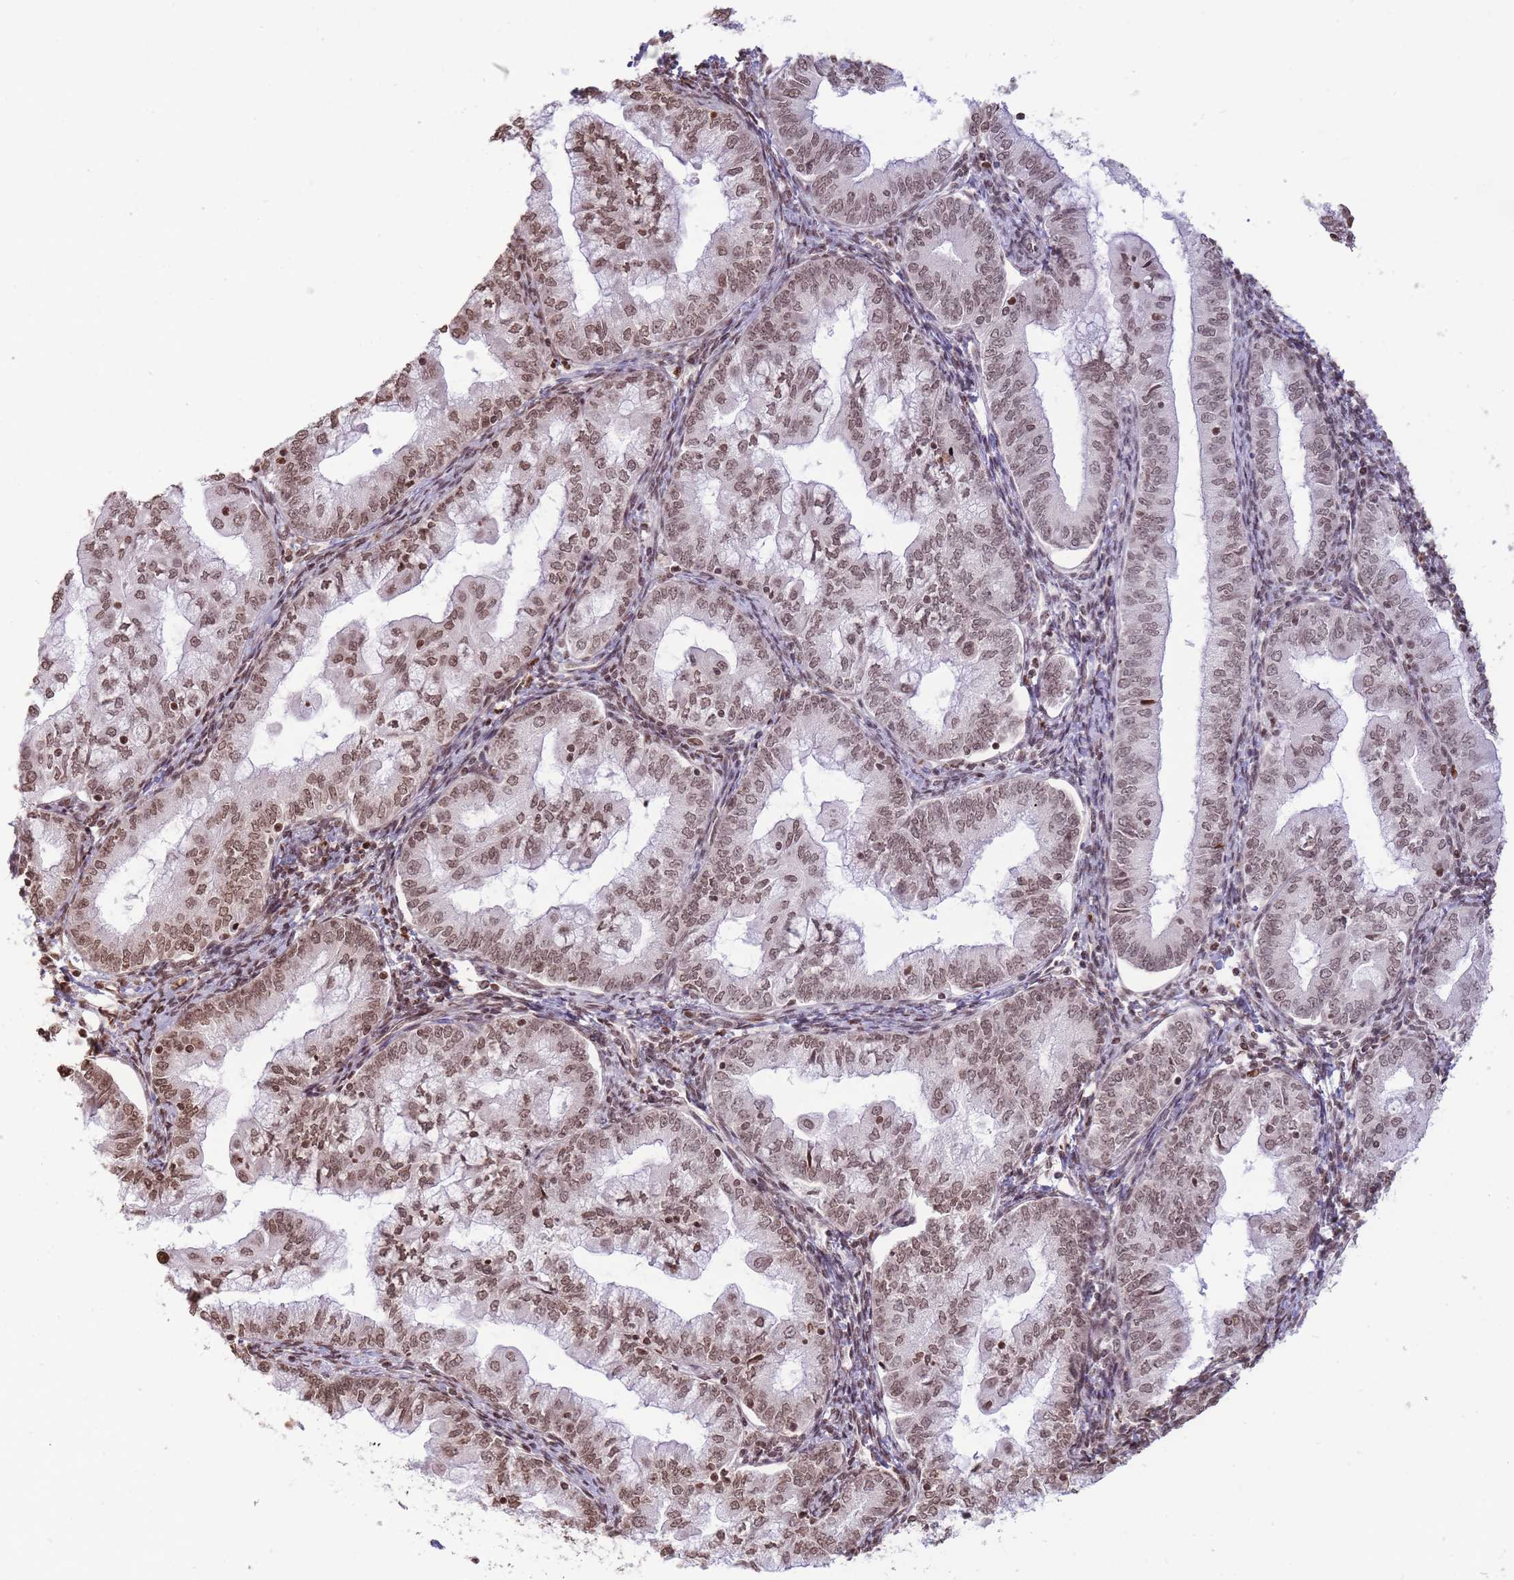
{"staining": {"intensity": "moderate", "quantity": ">75%", "location": "nuclear"}, "tissue": "endometrial cancer", "cell_type": "Tumor cells", "image_type": "cancer", "snomed": [{"axis": "morphology", "description": "Adenocarcinoma, NOS"}, {"axis": "topography", "description": "Endometrium"}], "caption": "IHC (DAB (3,3'-diaminobenzidine)) staining of endometrial cancer displays moderate nuclear protein positivity in approximately >75% of tumor cells.", "gene": "SHISAL1", "patient": {"sex": "female", "age": 55}}